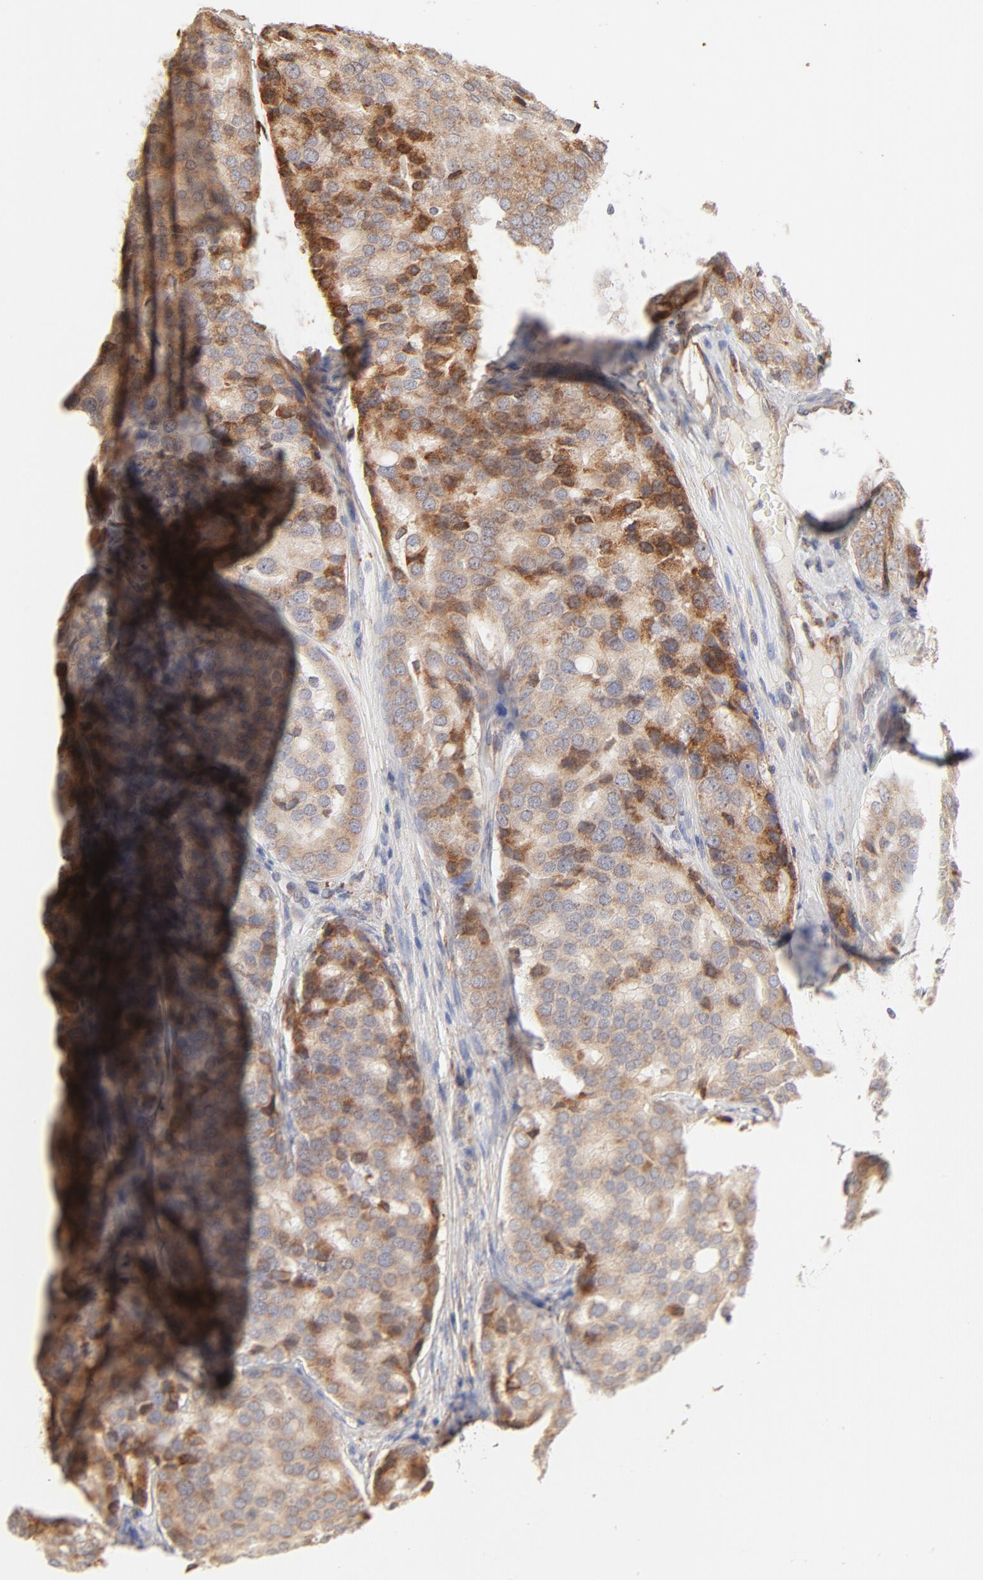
{"staining": {"intensity": "strong", "quantity": ">75%", "location": "cytoplasmic/membranous"}, "tissue": "prostate cancer", "cell_type": "Tumor cells", "image_type": "cancer", "snomed": [{"axis": "morphology", "description": "Adenocarcinoma, High grade"}, {"axis": "topography", "description": "Prostate"}], "caption": "Protein expression analysis of prostate cancer (adenocarcinoma (high-grade)) exhibits strong cytoplasmic/membranous expression in approximately >75% of tumor cells.", "gene": "PARP12", "patient": {"sex": "male", "age": 64}}